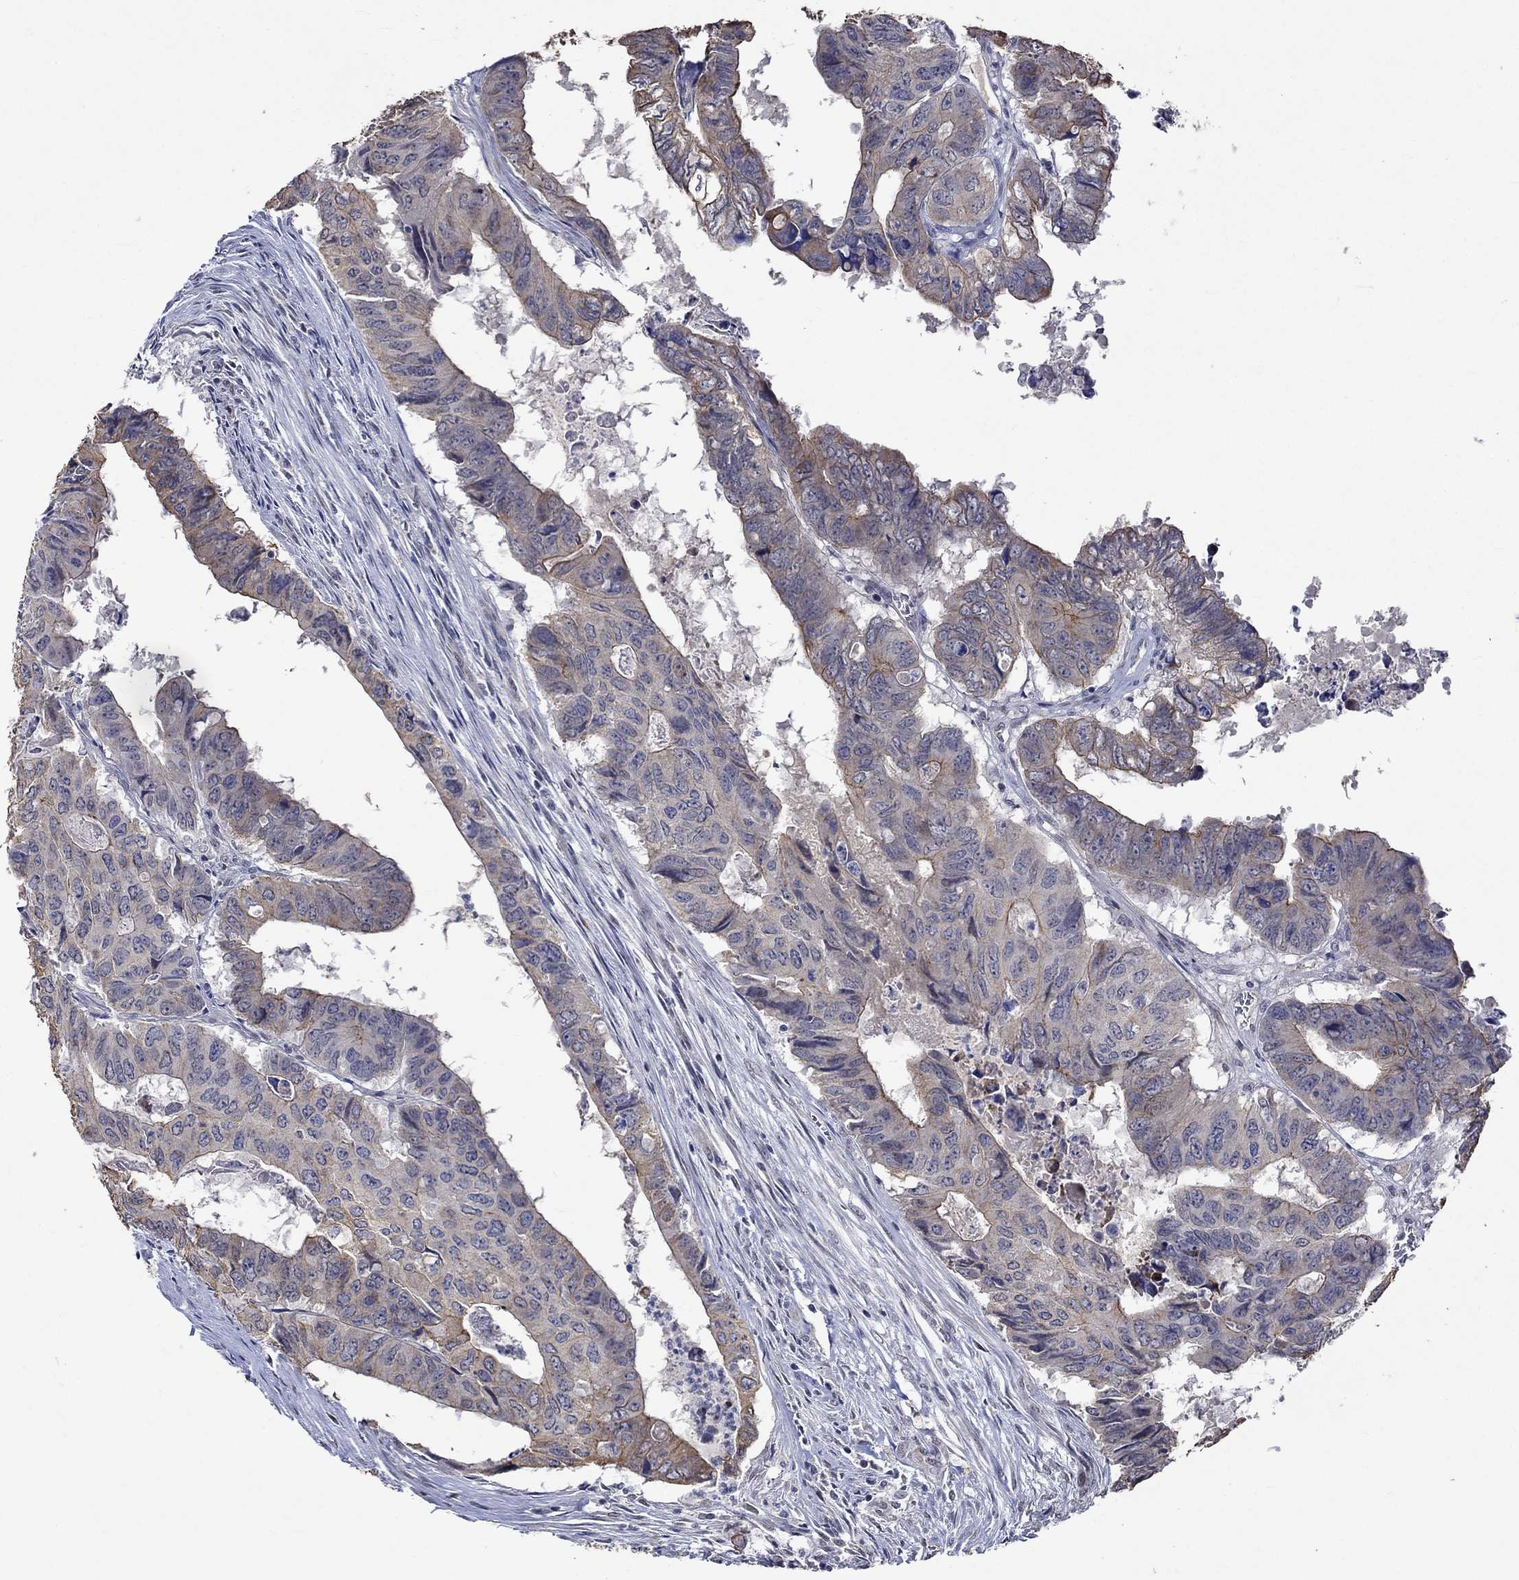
{"staining": {"intensity": "moderate", "quantity": "<25%", "location": "cytoplasmic/membranous"}, "tissue": "colorectal cancer", "cell_type": "Tumor cells", "image_type": "cancer", "snomed": [{"axis": "morphology", "description": "Adenocarcinoma, NOS"}, {"axis": "topography", "description": "Colon"}], "caption": "A brown stain shows moderate cytoplasmic/membranous expression of a protein in human colorectal cancer tumor cells.", "gene": "DDX3Y", "patient": {"sex": "male", "age": 79}}